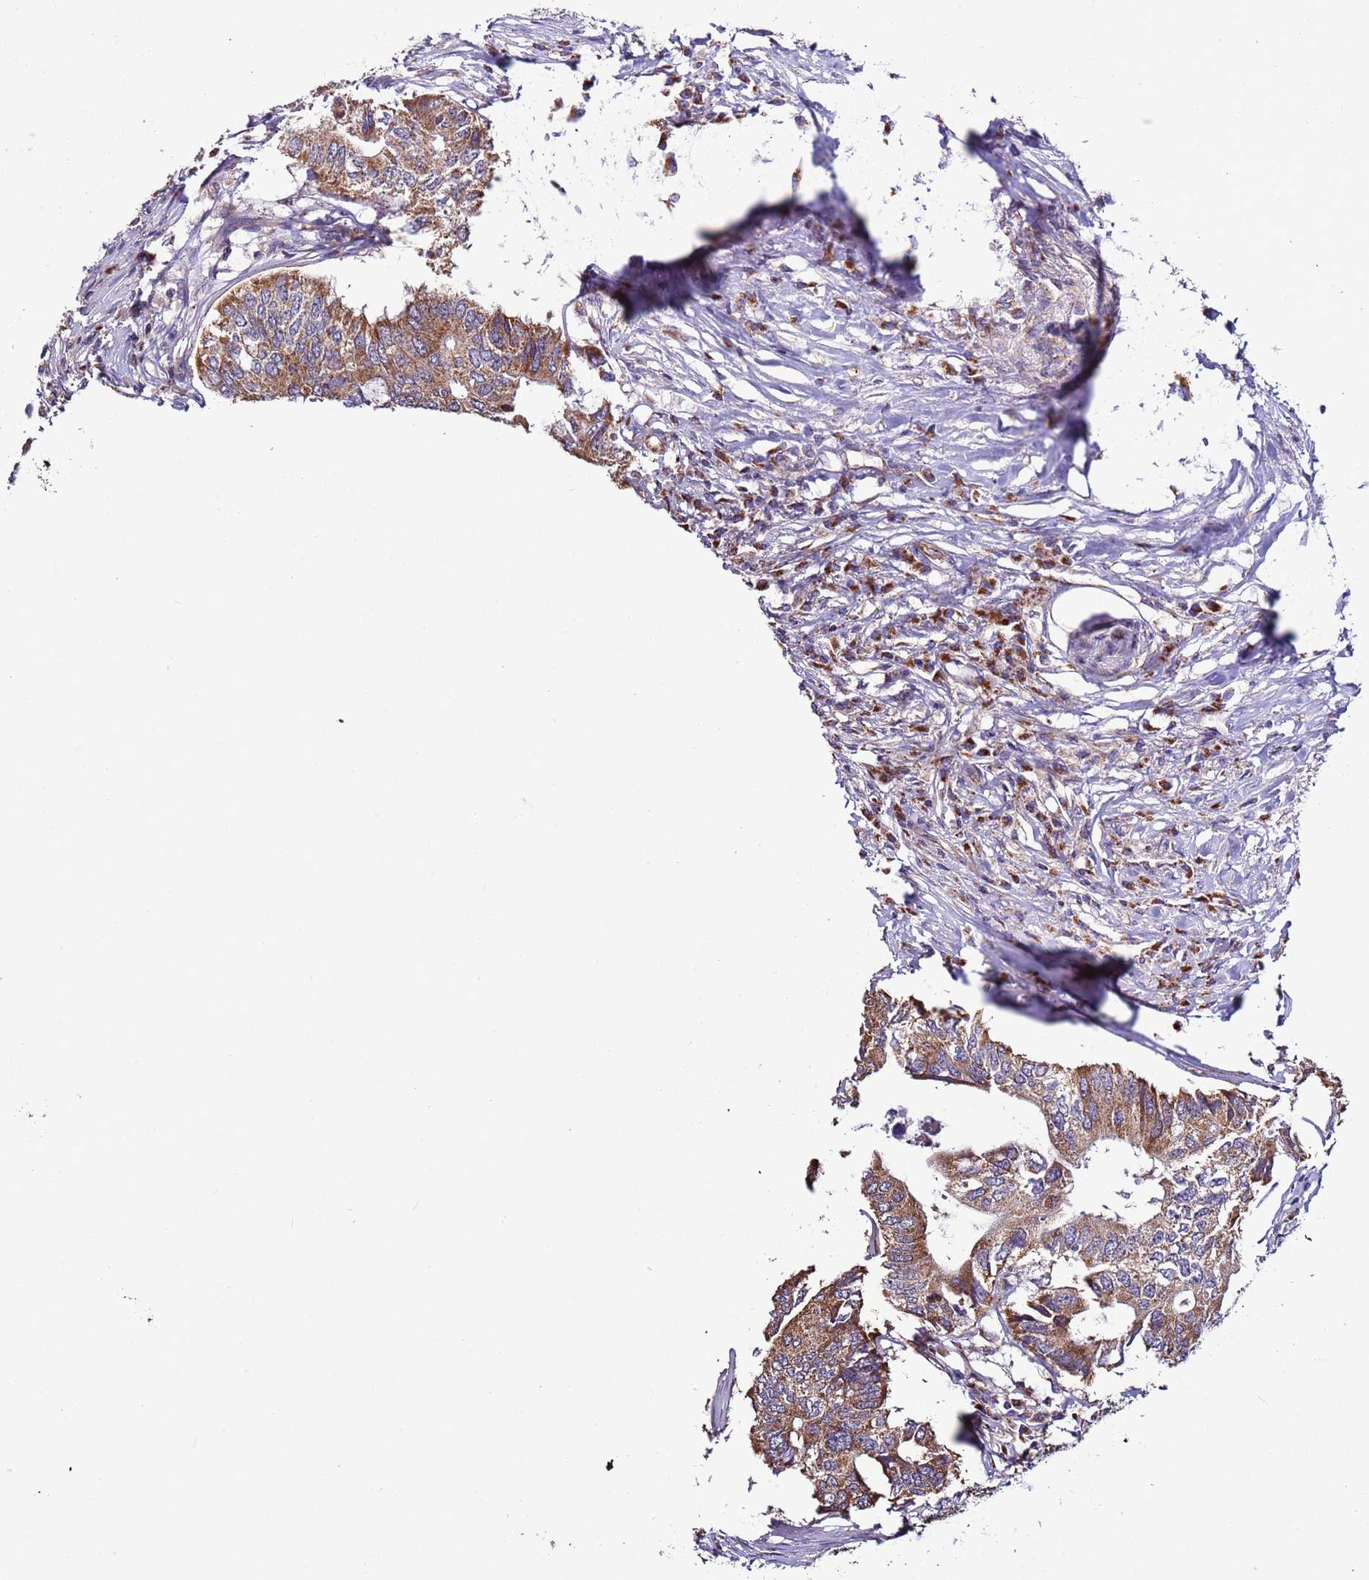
{"staining": {"intensity": "moderate", "quantity": ">75%", "location": "cytoplasmic/membranous"}, "tissue": "colorectal cancer", "cell_type": "Tumor cells", "image_type": "cancer", "snomed": [{"axis": "morphology", "description": "Adenocarcinoma, NOS"}, {"axis": "topography", "description": "Colon"}], "caption": "IHC of human colorectal cancer (adenocarcinoma) demonstrates medium levels of moderate cytoplasmic/membranous positivity in approximately >75% of tumor cells. (DAB = brown stain, brightfield microscopy at high magnification).", "gene": "AHI1", "patient": {"sex": "male", "age": 71}}